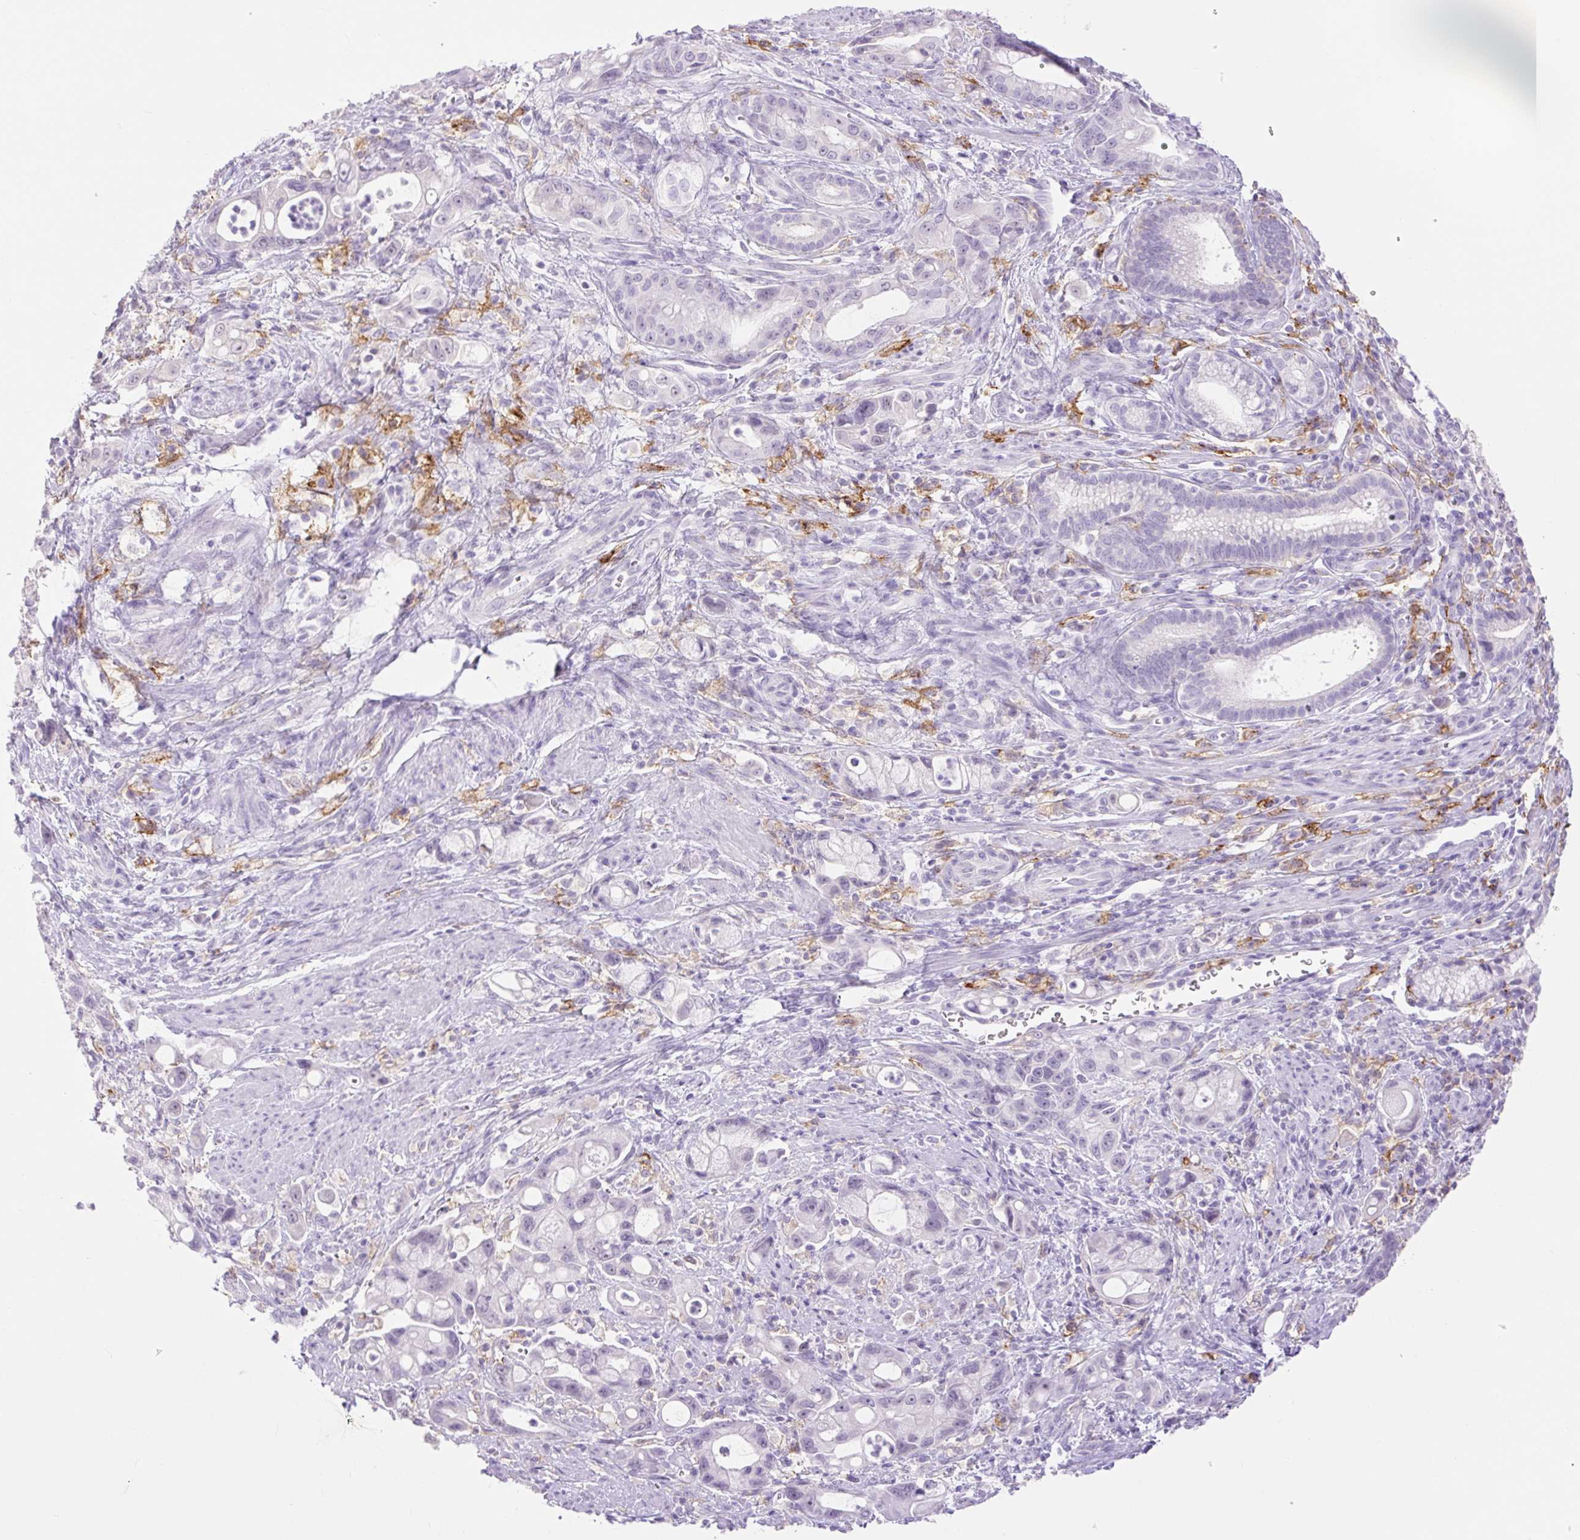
{"staining": {"intensity": "negative", "quantity": "none", "location": "none"}, "tissue": "pancreatic cancer", "cell_type": "Tumor cells", "image_type": "cancer", "snomed": [{"axis": "morphology", "description": "Adenocarcinoma, NOS"}, {"axis": "topography", "description": "Pancreas"}], "caption": "The histopathology image exhibits no staining of tumor cells in adenocarcinoma (pancreatic). (Immunohistochemistry (ihc), brightfield microscopy, high magnification).", "gene": "SIGLEC1", "patient": {"sex": "male", "age": 68}}